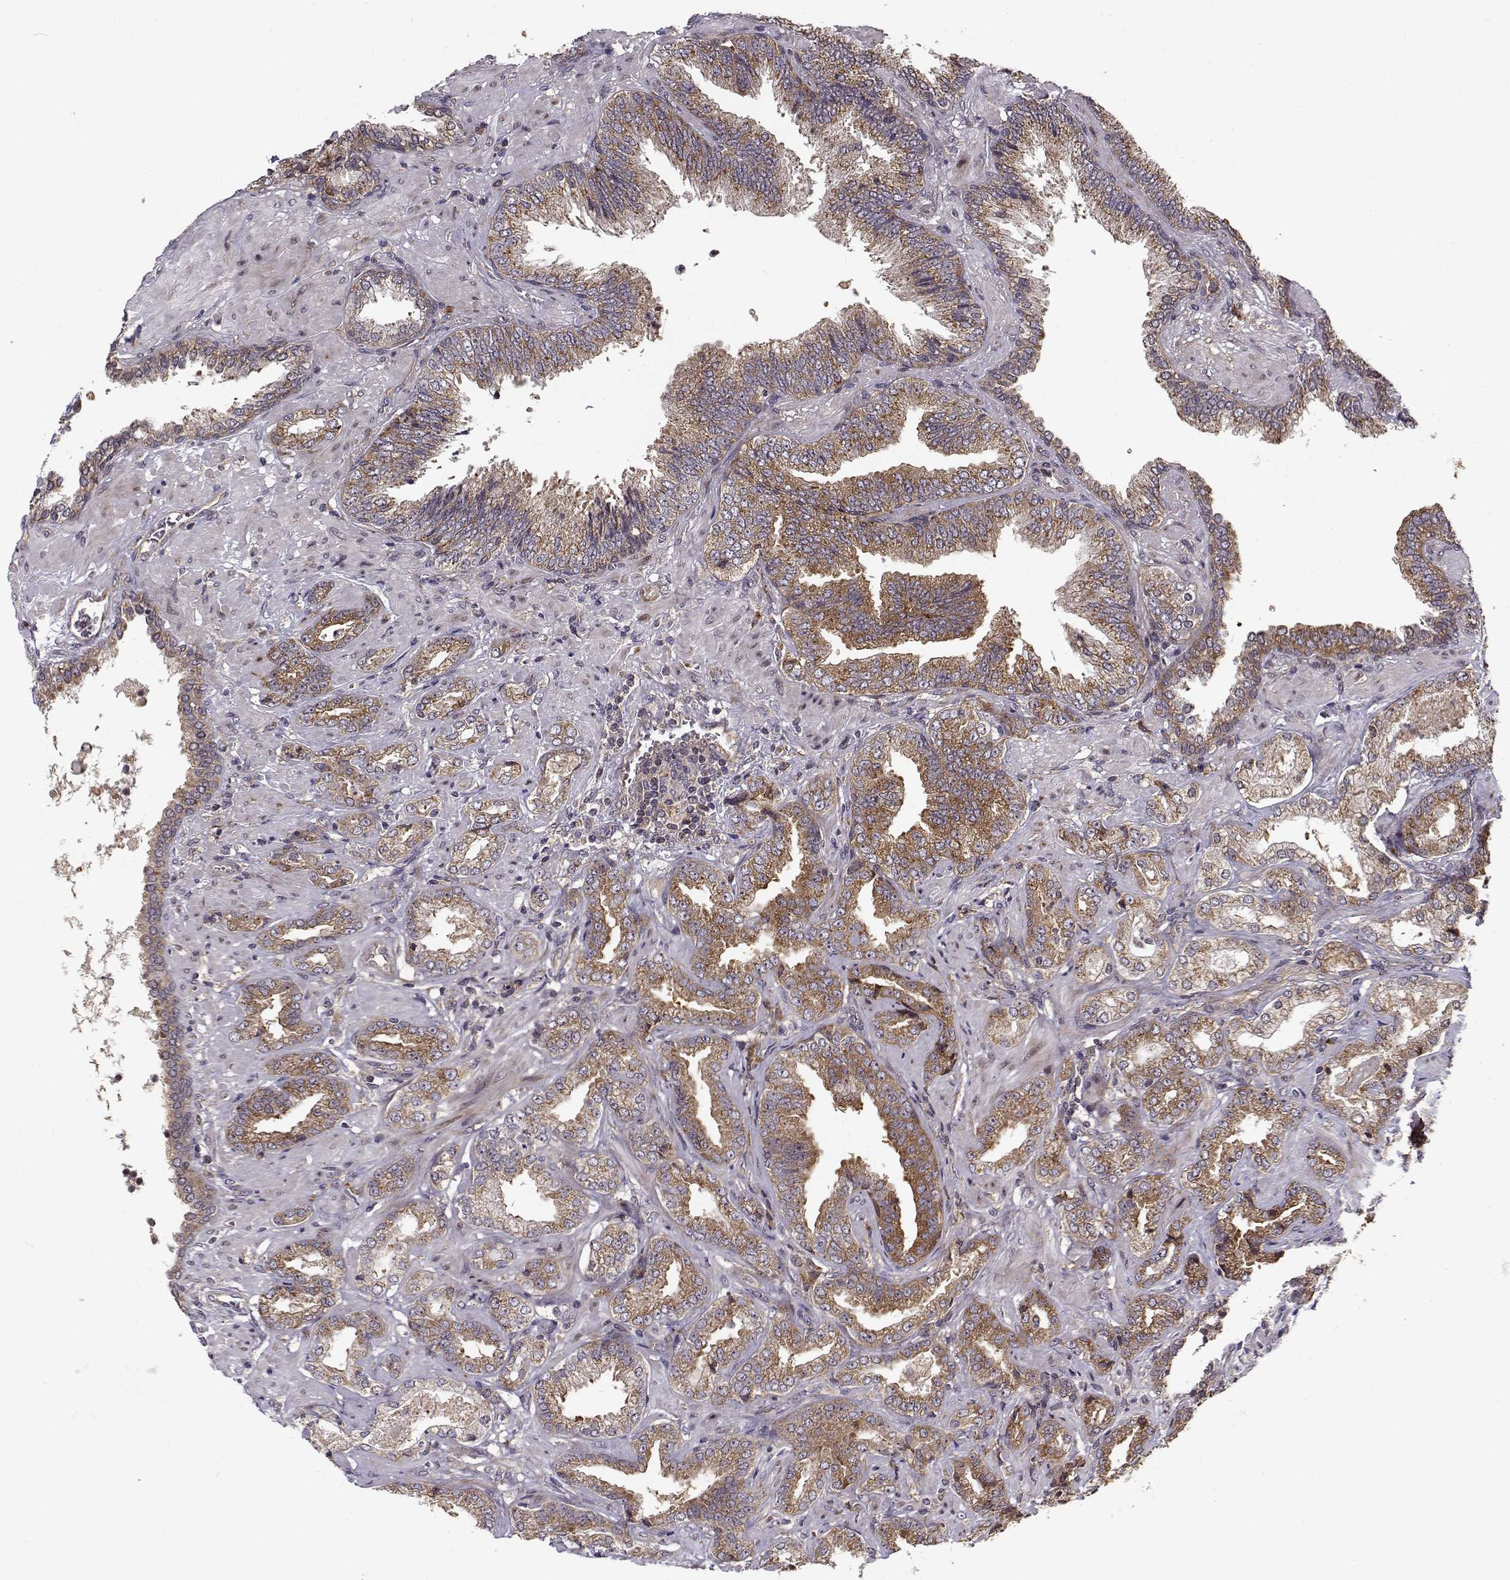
{"staining": {"intensity": "strong", "quantity": ">75%", "location": "cytoplasmic/membranous"}, "tissue": "prostate cancer", "cell_type": "Tumor cells", "image_type": "cancer", "snomed": [{"axis": "morphology", "description": "Adenocarcinoma, Low grade"}, {"axis": "topography", "description": "Prostate"}], "caption": "Tumor cells show strong cytoplasmic/membranous expression in about >75% of cells in adenocarcinoma (low-grade) (prostate).", "gene": "RPL31", "patient": {"sex": "male", "age": 68}}